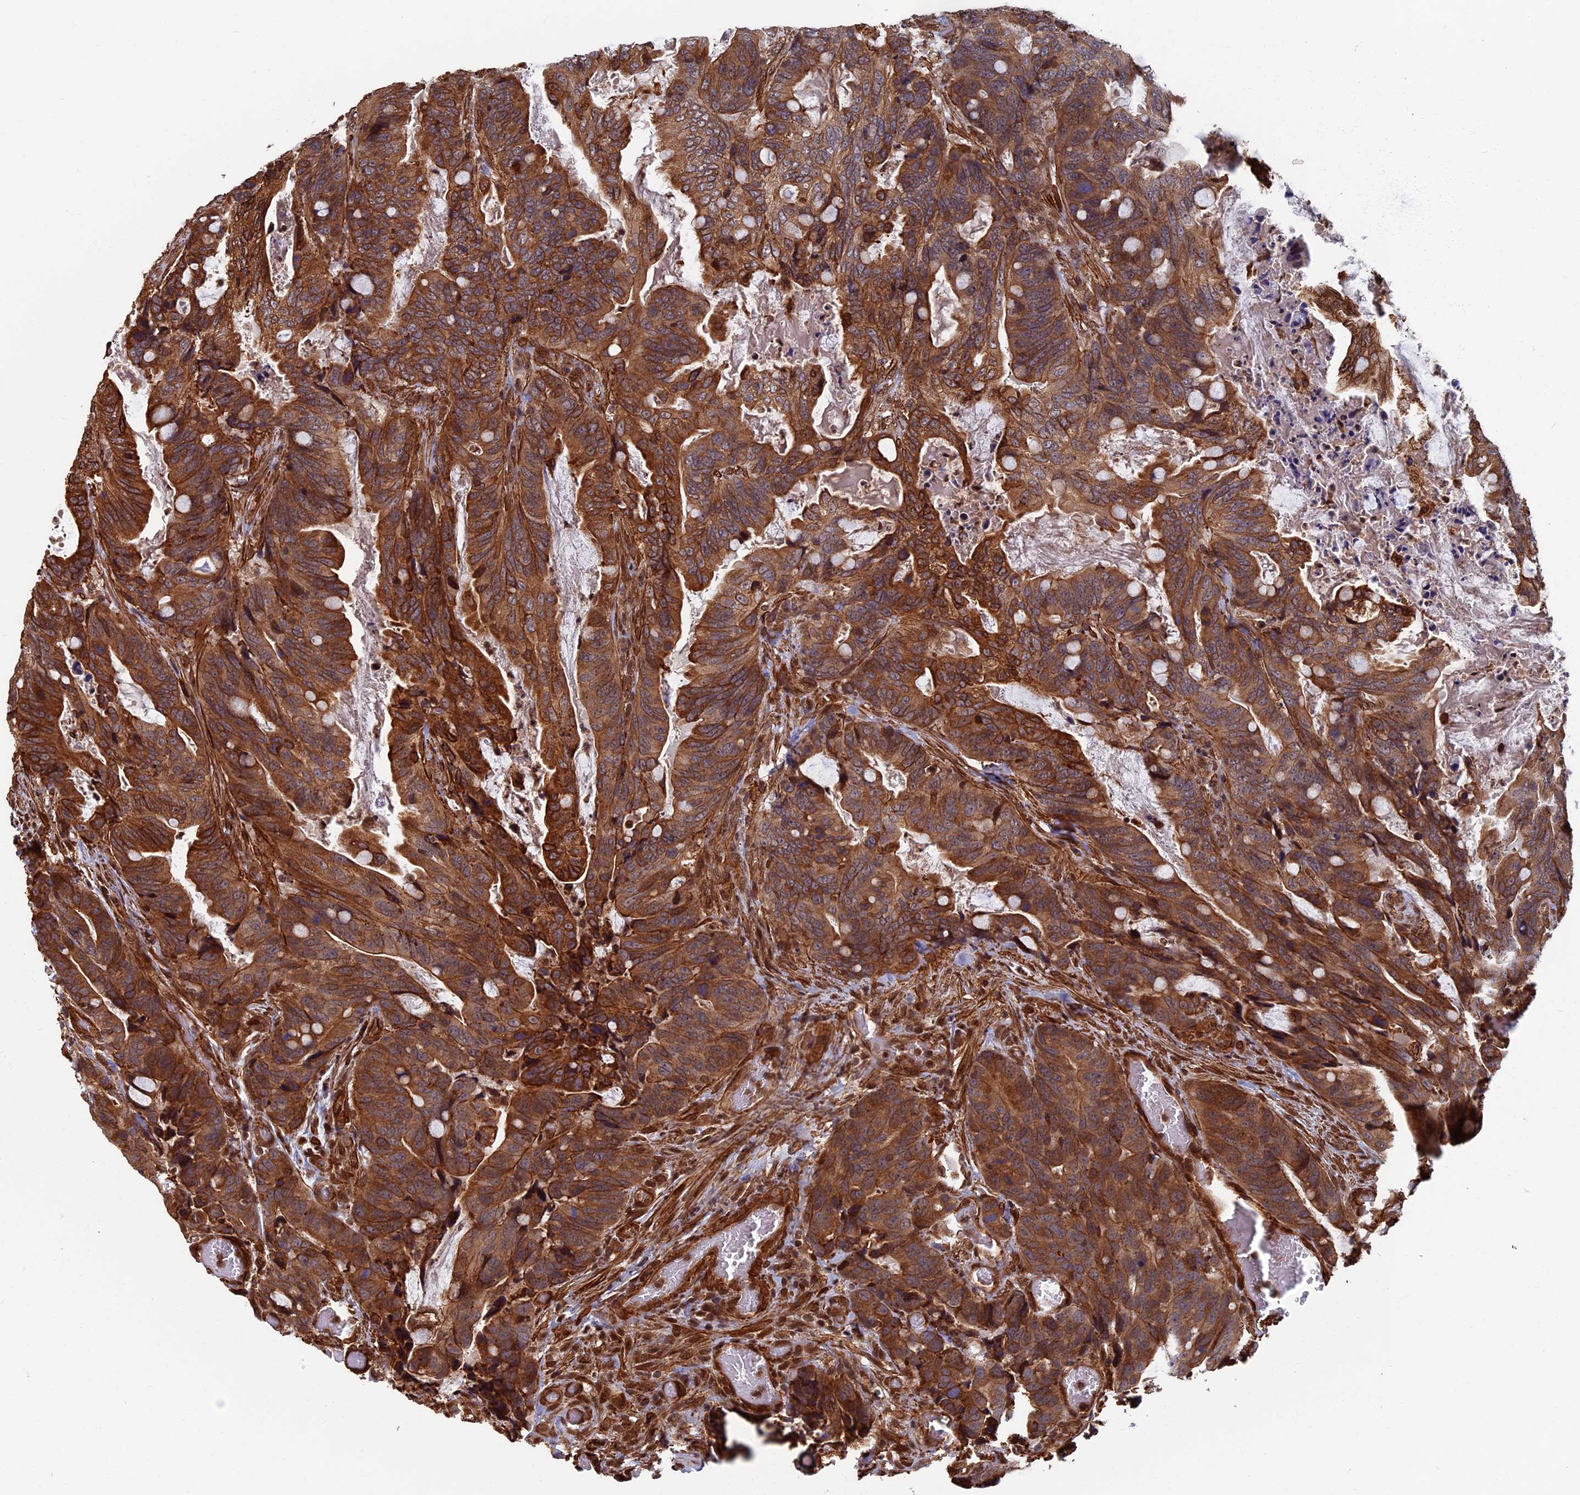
{"staining": {"intensity": "strong", "quantity": ">75%", "location": "cytoplasmic/membranous"}, "tissue": "colorectal cancer", "cell_type": "Tumor cells", "image_type": "cancer", "snomed": [{"axis": "morphology", "description": "Adenocarcinoma, NOS"}, {"axis": "topography", "description": "Colon"}], "caption": "A micrograph showing strong cytoplasmic/membranous positivity in about >75% of tumor cells in colorectal cancer, as visualized by brown immunohistochemical staining.", "gene": "CTDP1", "patient": {"sex": "female", "age": 82}}